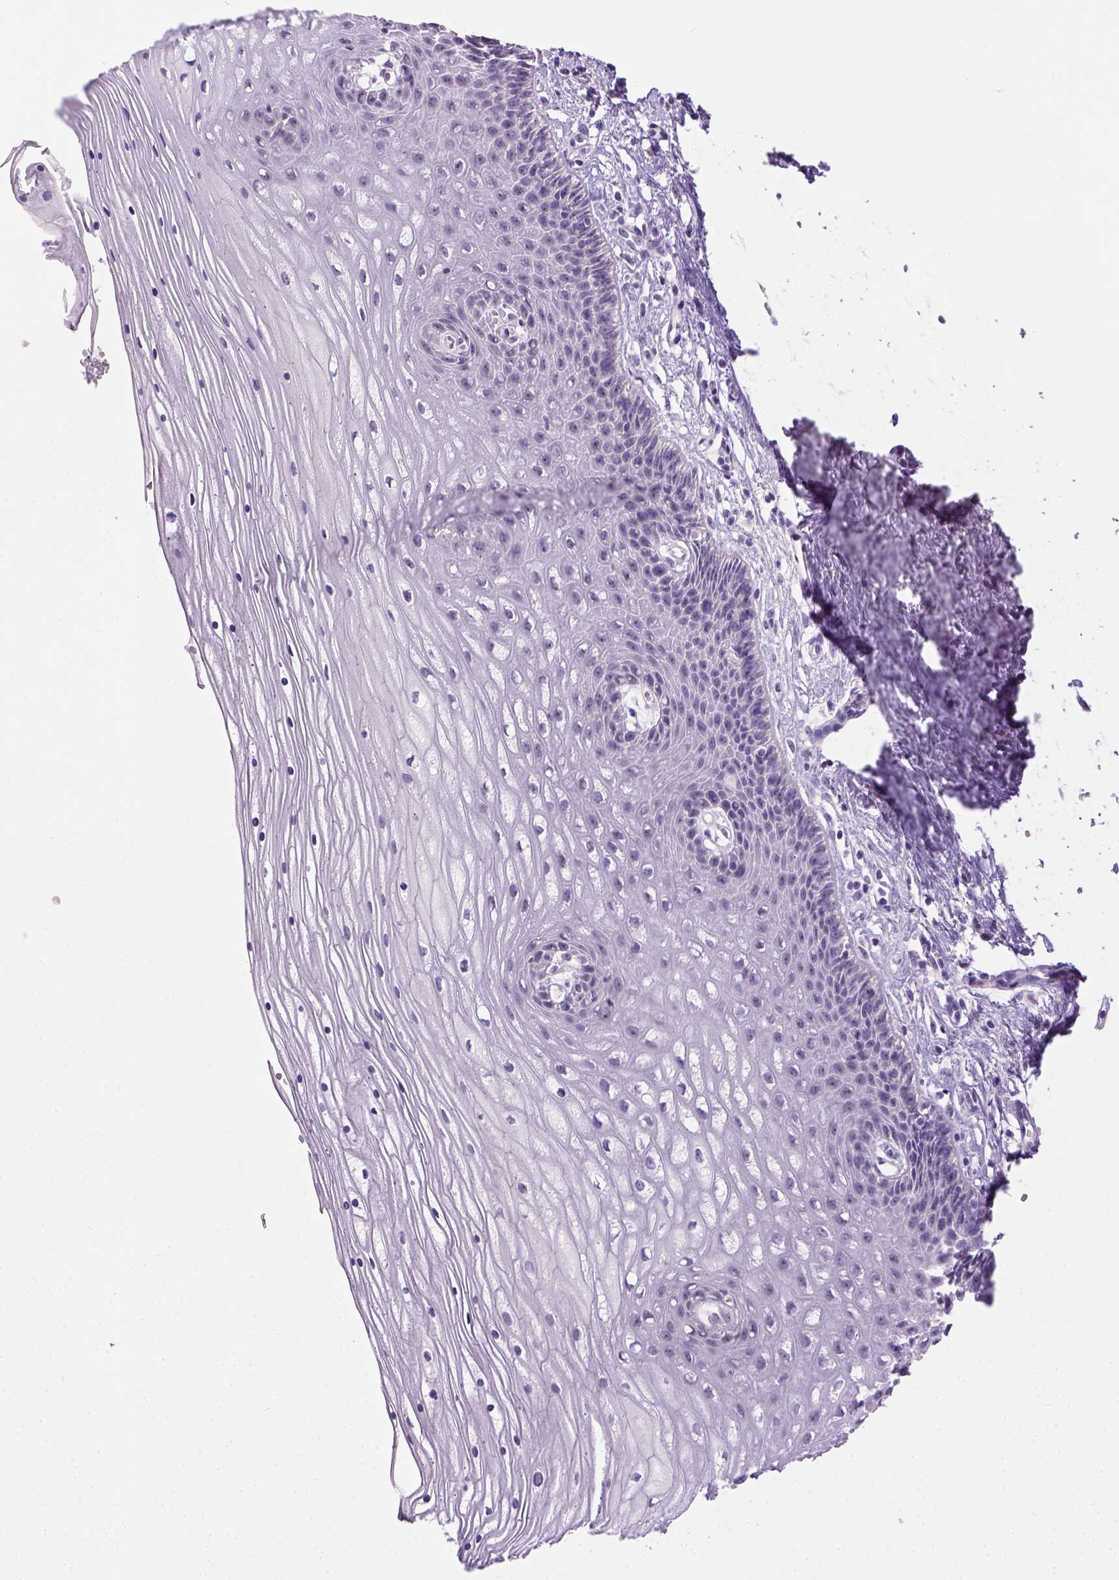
{"staining": {"intensity": "negative", "quantity": "none", "location": "none"}, "tissue": "cervix", "cell_type": "Glandular cells", "image_type": "normal", "snomed": [{"axis": "morphology", "description": "Normal tissue, NOS"}, {"axis": "topography", "description": "Cervix"}], "caption": "The image shows no significant positivity in glandular cells of cervix.", "gene": "UTP4", "patient": {"sex": "female", "age": 35}}